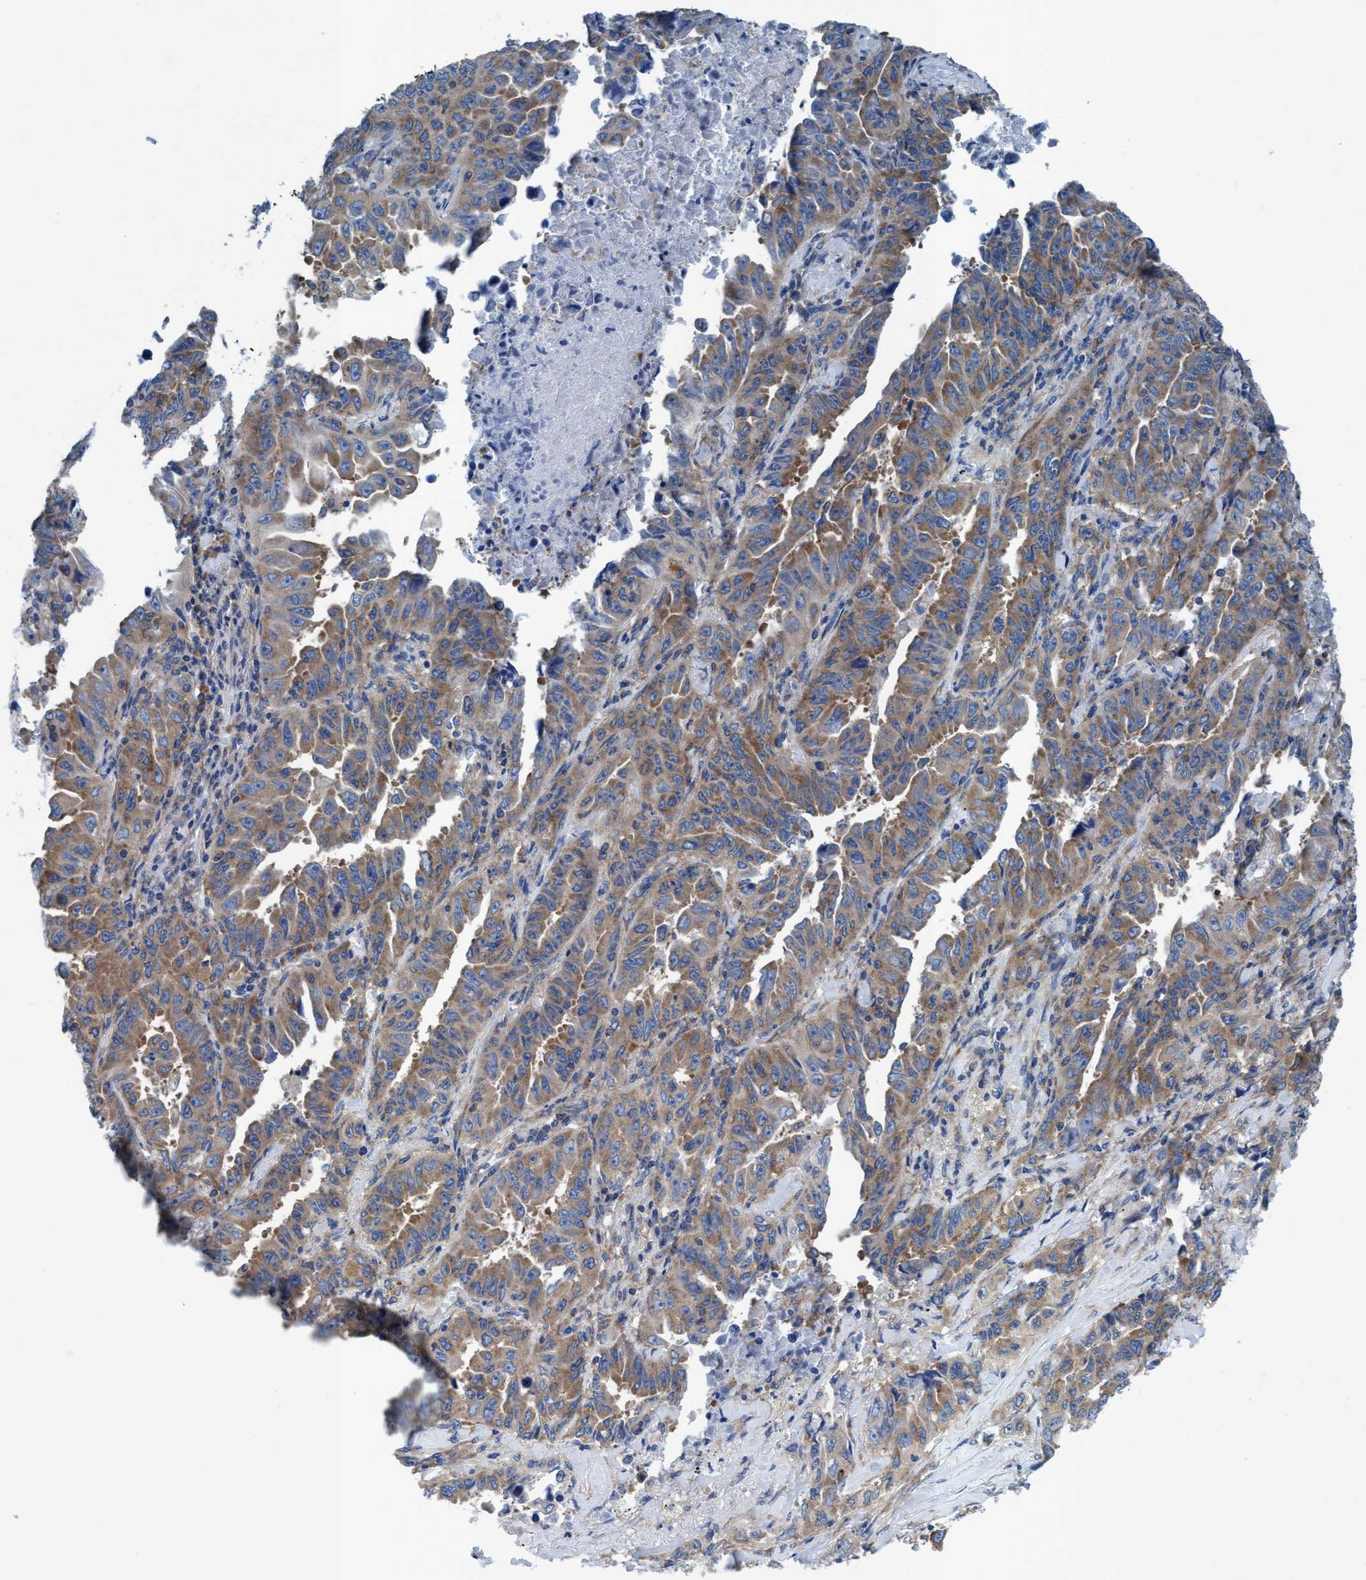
{"staining": {"intensity": "weak", "quantity": ">75%", "location": "cytoplasmic/membranous"}, "tissue": "lung cancer", "cell_type": "Tumor cells", "image_type": "cancer", "snomed": [{"axis": "morphology", "description": "Adenocarcinoma, NOS"}, {"axis": "topography", "description": "Lung"}], "caption": "Lung cancer tissue displays weak cytoplasmic/membranous positivity in about >75% of tumor cells", "gene": "NMT1", "patient": {"sex": "female", "age": 51}}